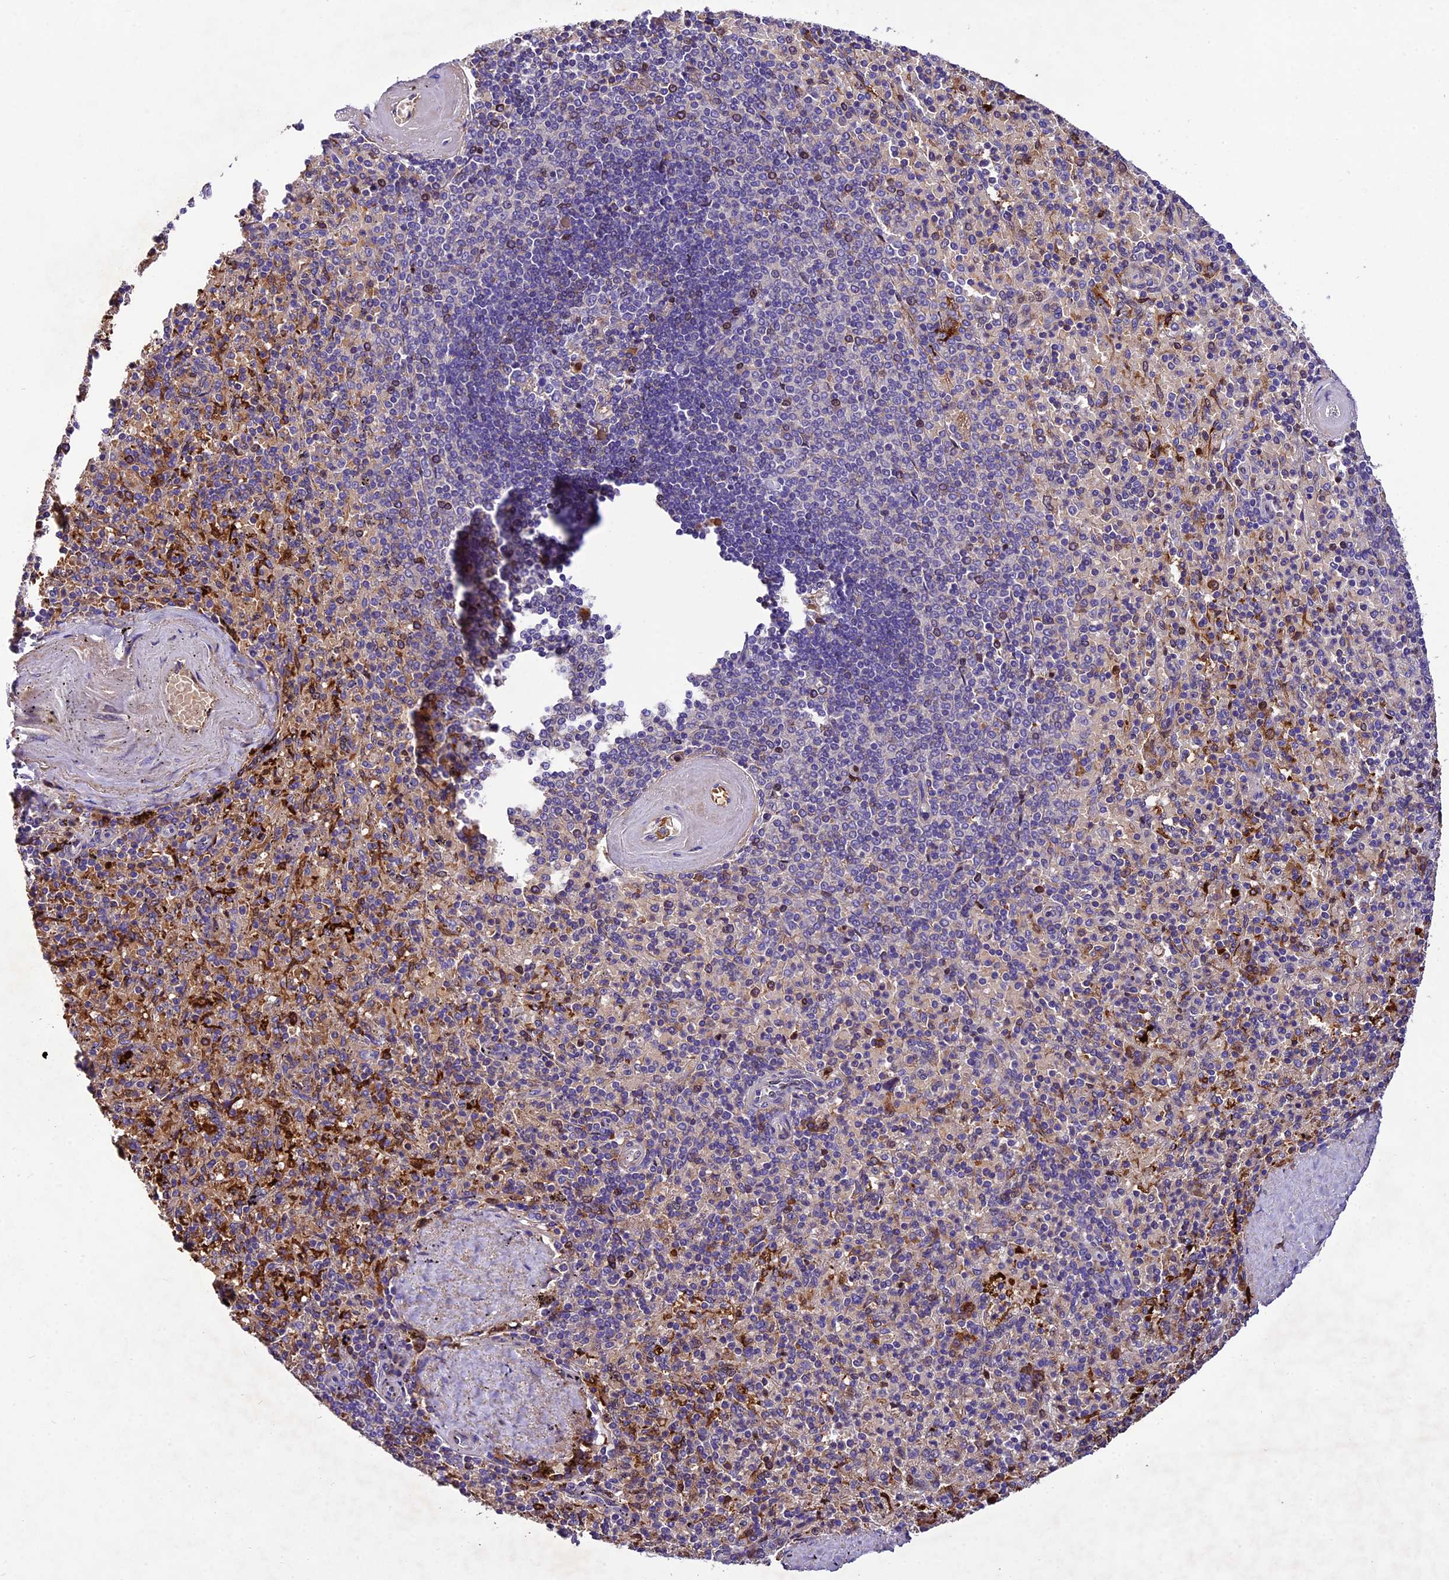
{"staining": {"intensity": "moderate", "quantity": "<25%", "location": "cytoplasmic/membranous"}, "tissue": "spleen", "cell_type": "Cells in red pulp", "image_type": "normal", "snomed": [{"axis": "morphology", "description": "Normal tissue, NOS"}, {"axis": "topography", "description": "Spleen"}], "caption": "A brown stain shows moderate cytoplasmic/membranous expression of a protein in cells in red pulp of unremarkable human spleen. Using DAB (brown) and hematoxylin (blue) stains, captured at high magnification using brightfield microscopy.", "gene": "CILP2", "patient": {"sex": "male", "age": 82}}